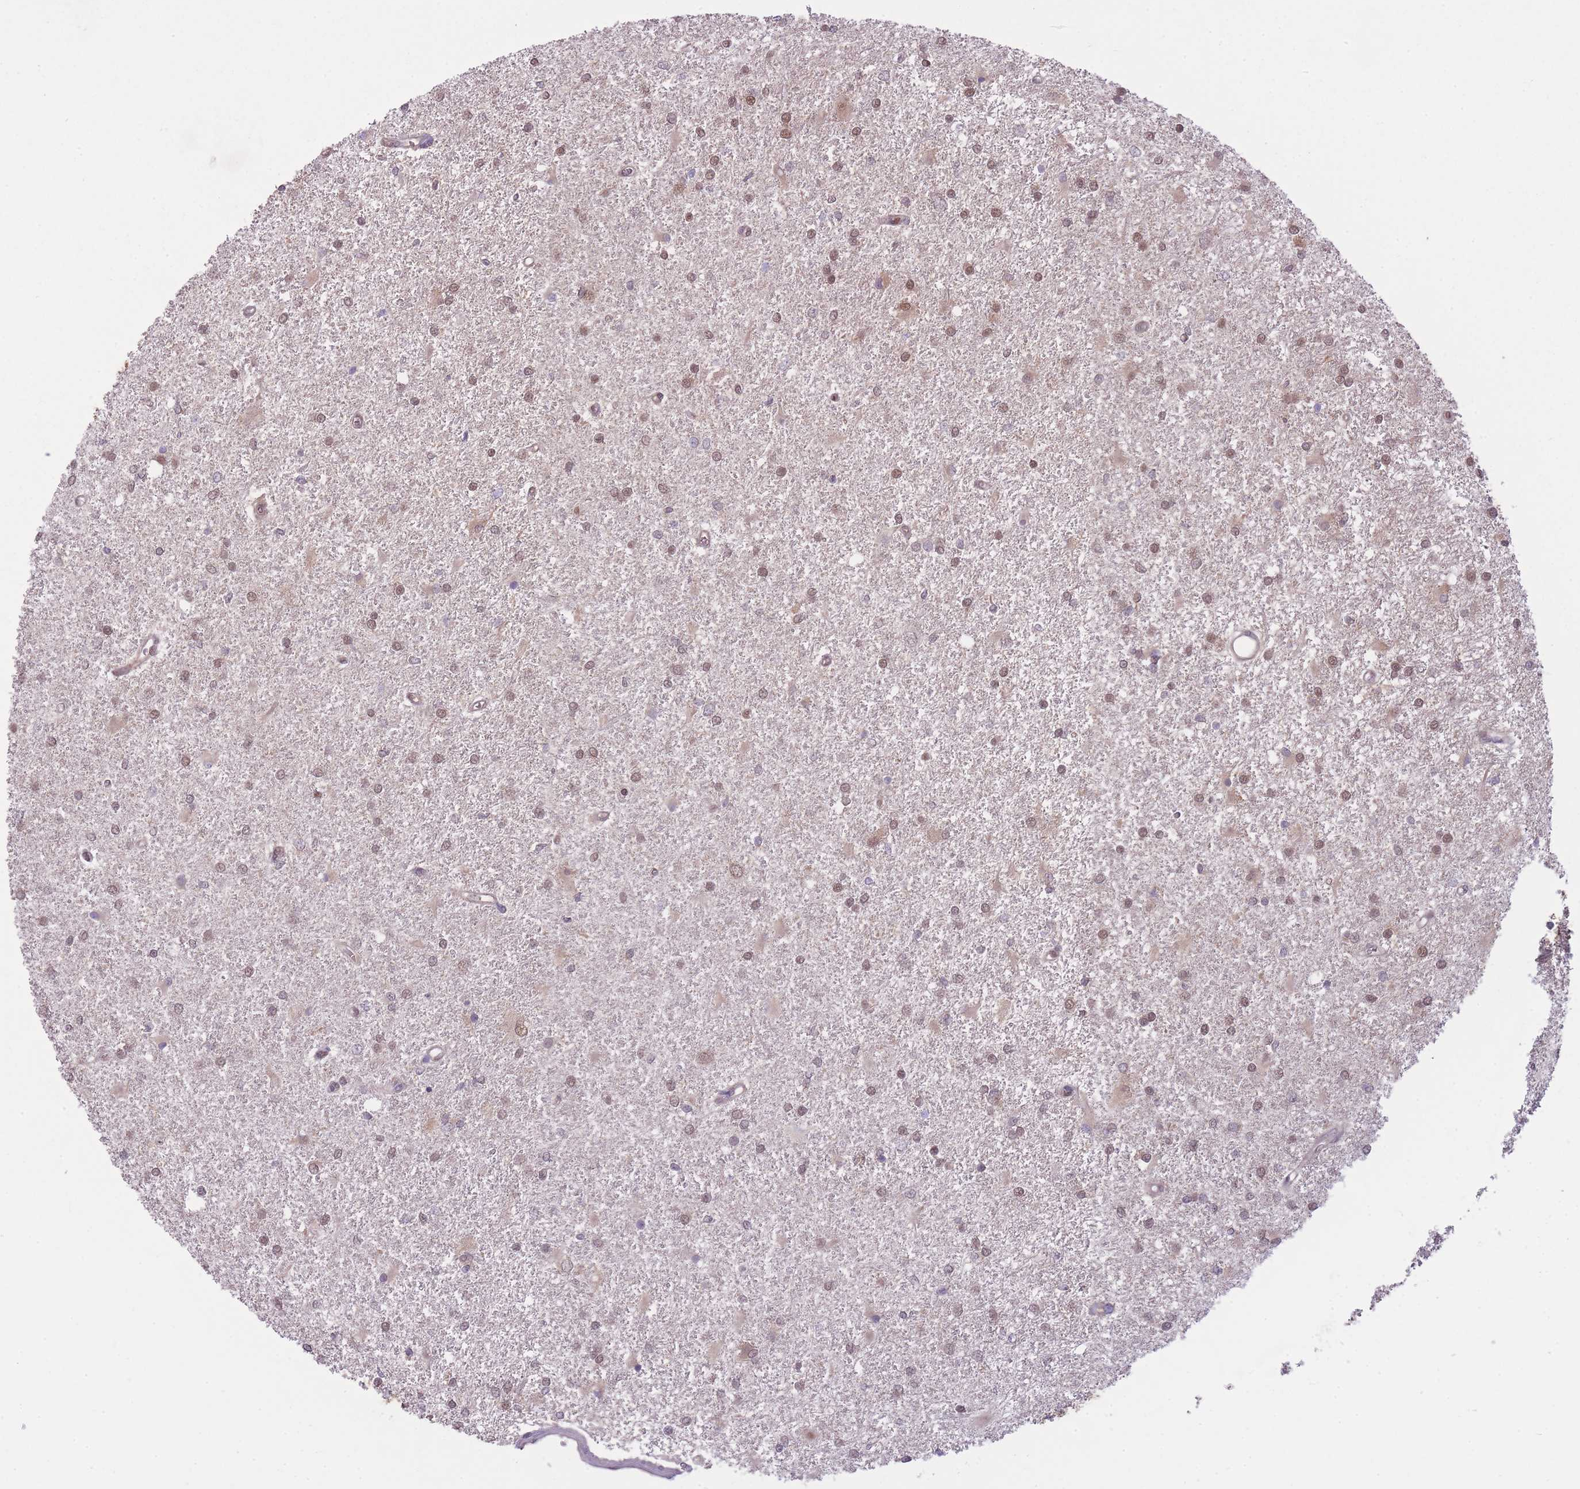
{"staining": {"intensity": "moderate", "quantity": "25%-75%", "location": "cytoplasmic/membranous,nuclear"}, "tissue": "glioma", "cell_type": "Tumor cells", "image_type": "cancer", "snomed": [{"axis": "morphology", "description": "Glioma, malignant, High grade"}, {"axis": "topography", "description": "Brain"}], "caption": "High-power microscopy captured an IHC image of high-grade glioma (malignant), revealing moderate cytoplasmic/membranous and nuclear expression in about 25%-75% of tumor cells. (DAB (3,3'-diaminobenzidine) IHC, brown staining for protein, blue staining for nuclei).", "gene": "CCT6B", "patient": {"sex": "female", "age": 50}}